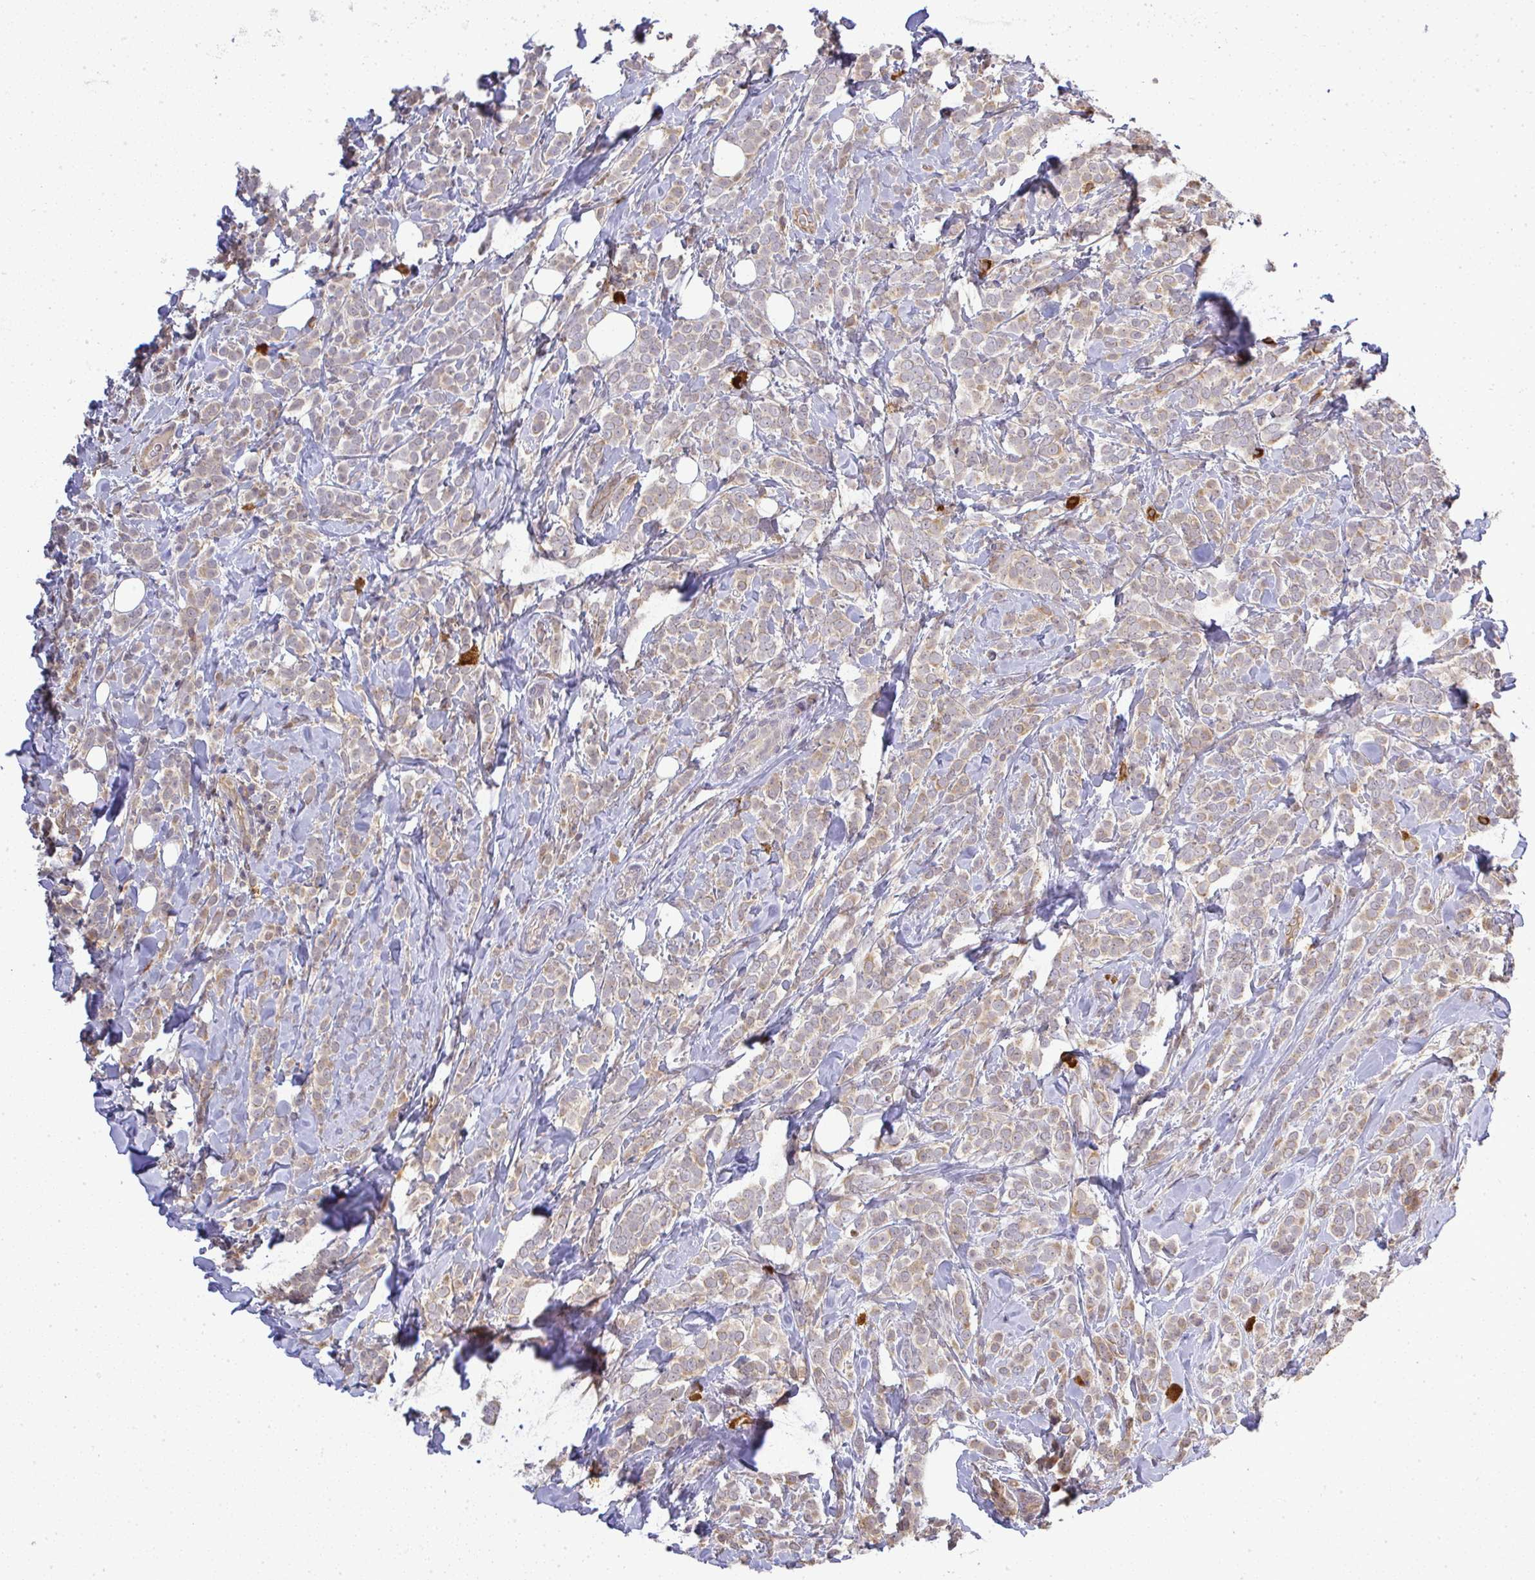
{"staining": {"intensity": "weak", "quantity": ">75%", "location": "cytoplasmic/membranous"}, "tissue": "breast cancer", "cell_type": "Tumor cells", "image_type": "cancer", "snomed": [{"axis": "morphology", "description": "Lobular carcinoma"}, {"axis": "topography", "description": "Breast"}], "caption": "Lobular carcinoma (breast) tissue displays weak cytoplasmic/membranous staining in about >75% of tumor cells, visualized by immunohistochemistry.", "gene": "FAM153A", "patient": {"sex": "female", "age": 49}}